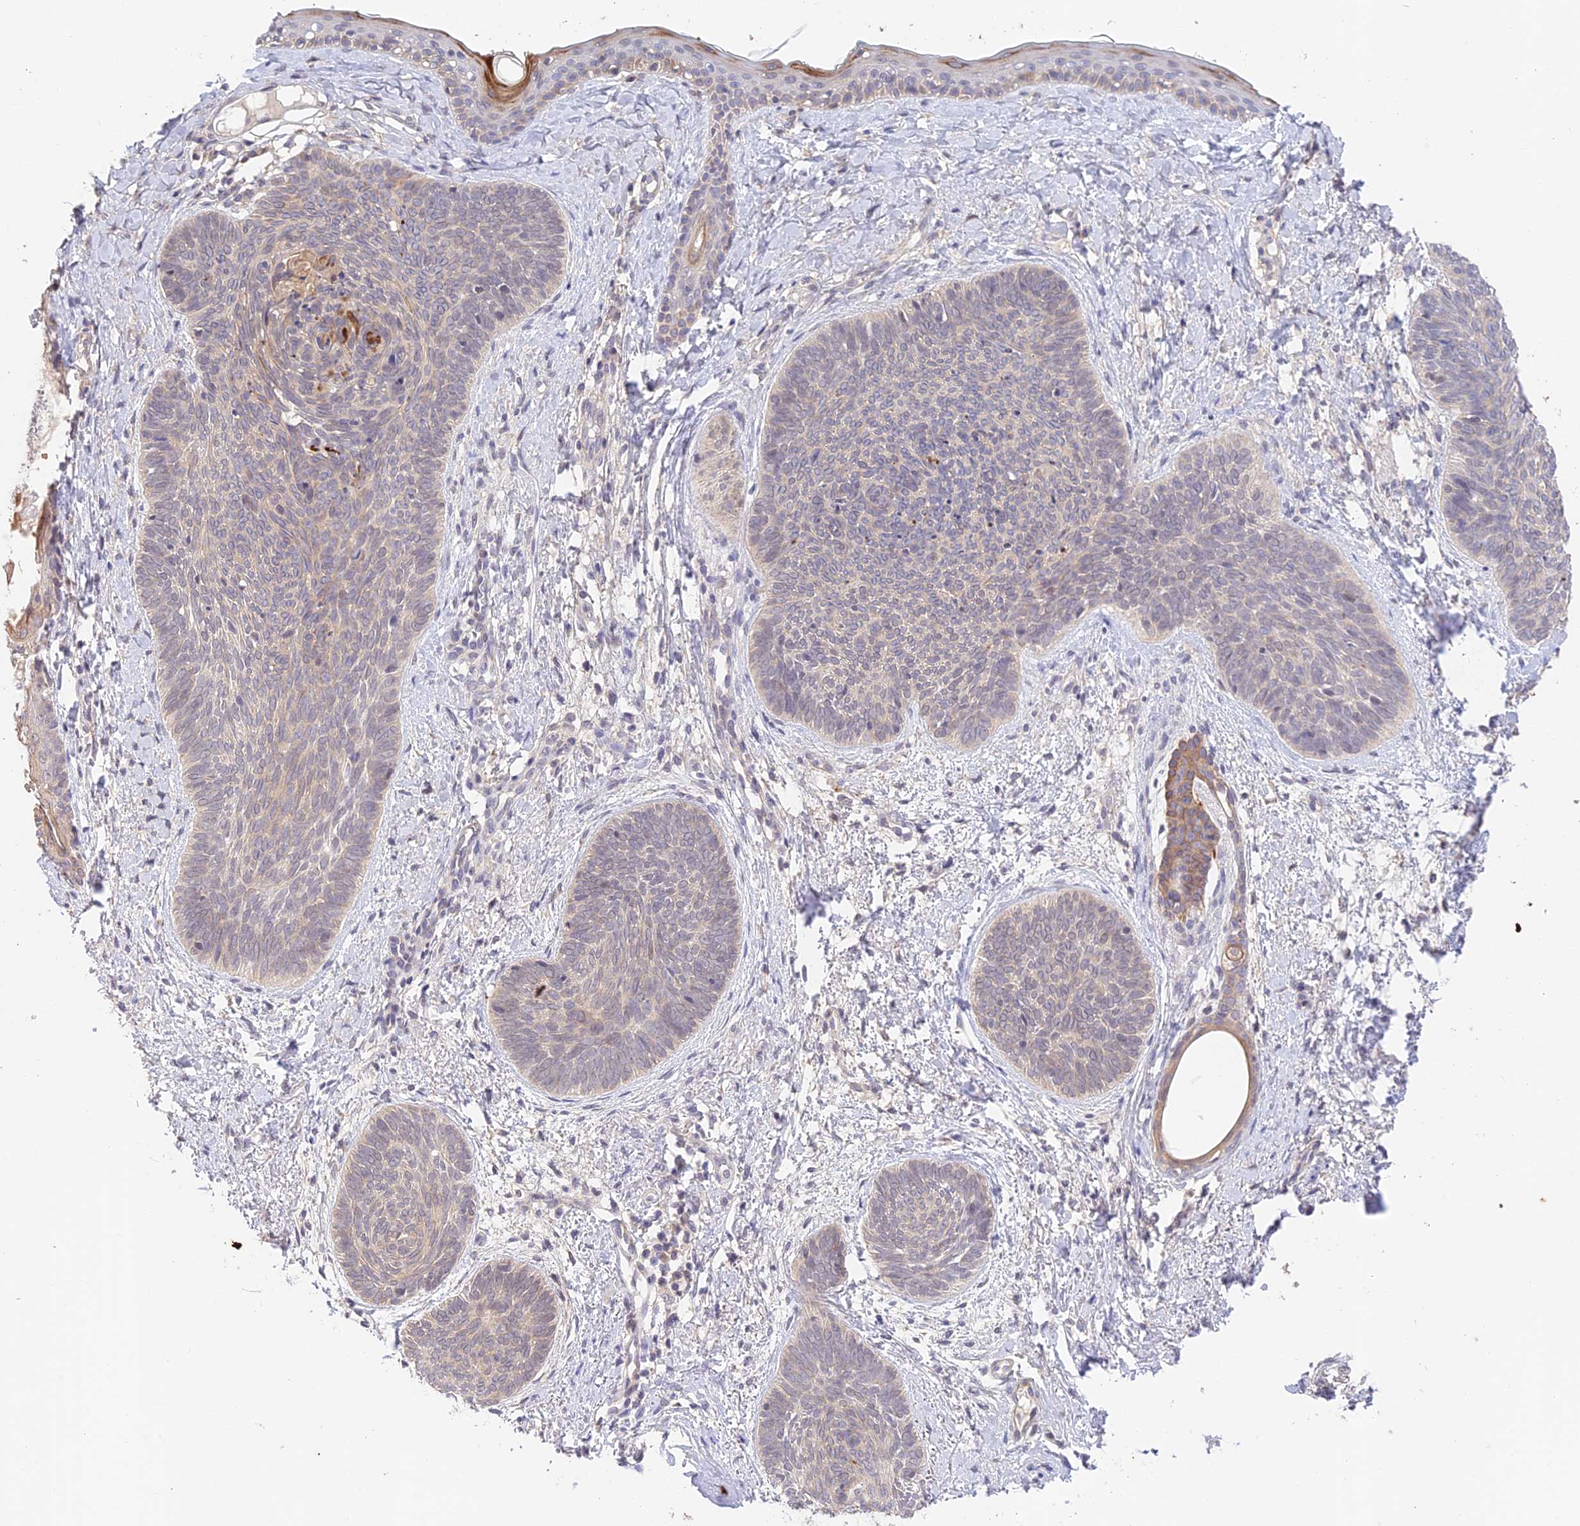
{"staining": {"intensity": "weak", "quantity": "25%-75%", "location": "cytoplasmic/membranous"}, "tissue": "skin cancer", "cell_type": "Tumor cells", "image_type": "cancer", "snomed": [{"axis": "morphology", "description": "Basal cell carcinoma"}, {"axis": "topography", "description": "Skin"}], "caption": "This micrograph demonstrates IHC staining of skin cancer (basal cell carcinoma), with low weak cytoplasmic/membranous positivity in approximately 25%-75% of tumor cells.", "gene": "CAMSAP3", "patient": {"sex": "female", "age": 81}}